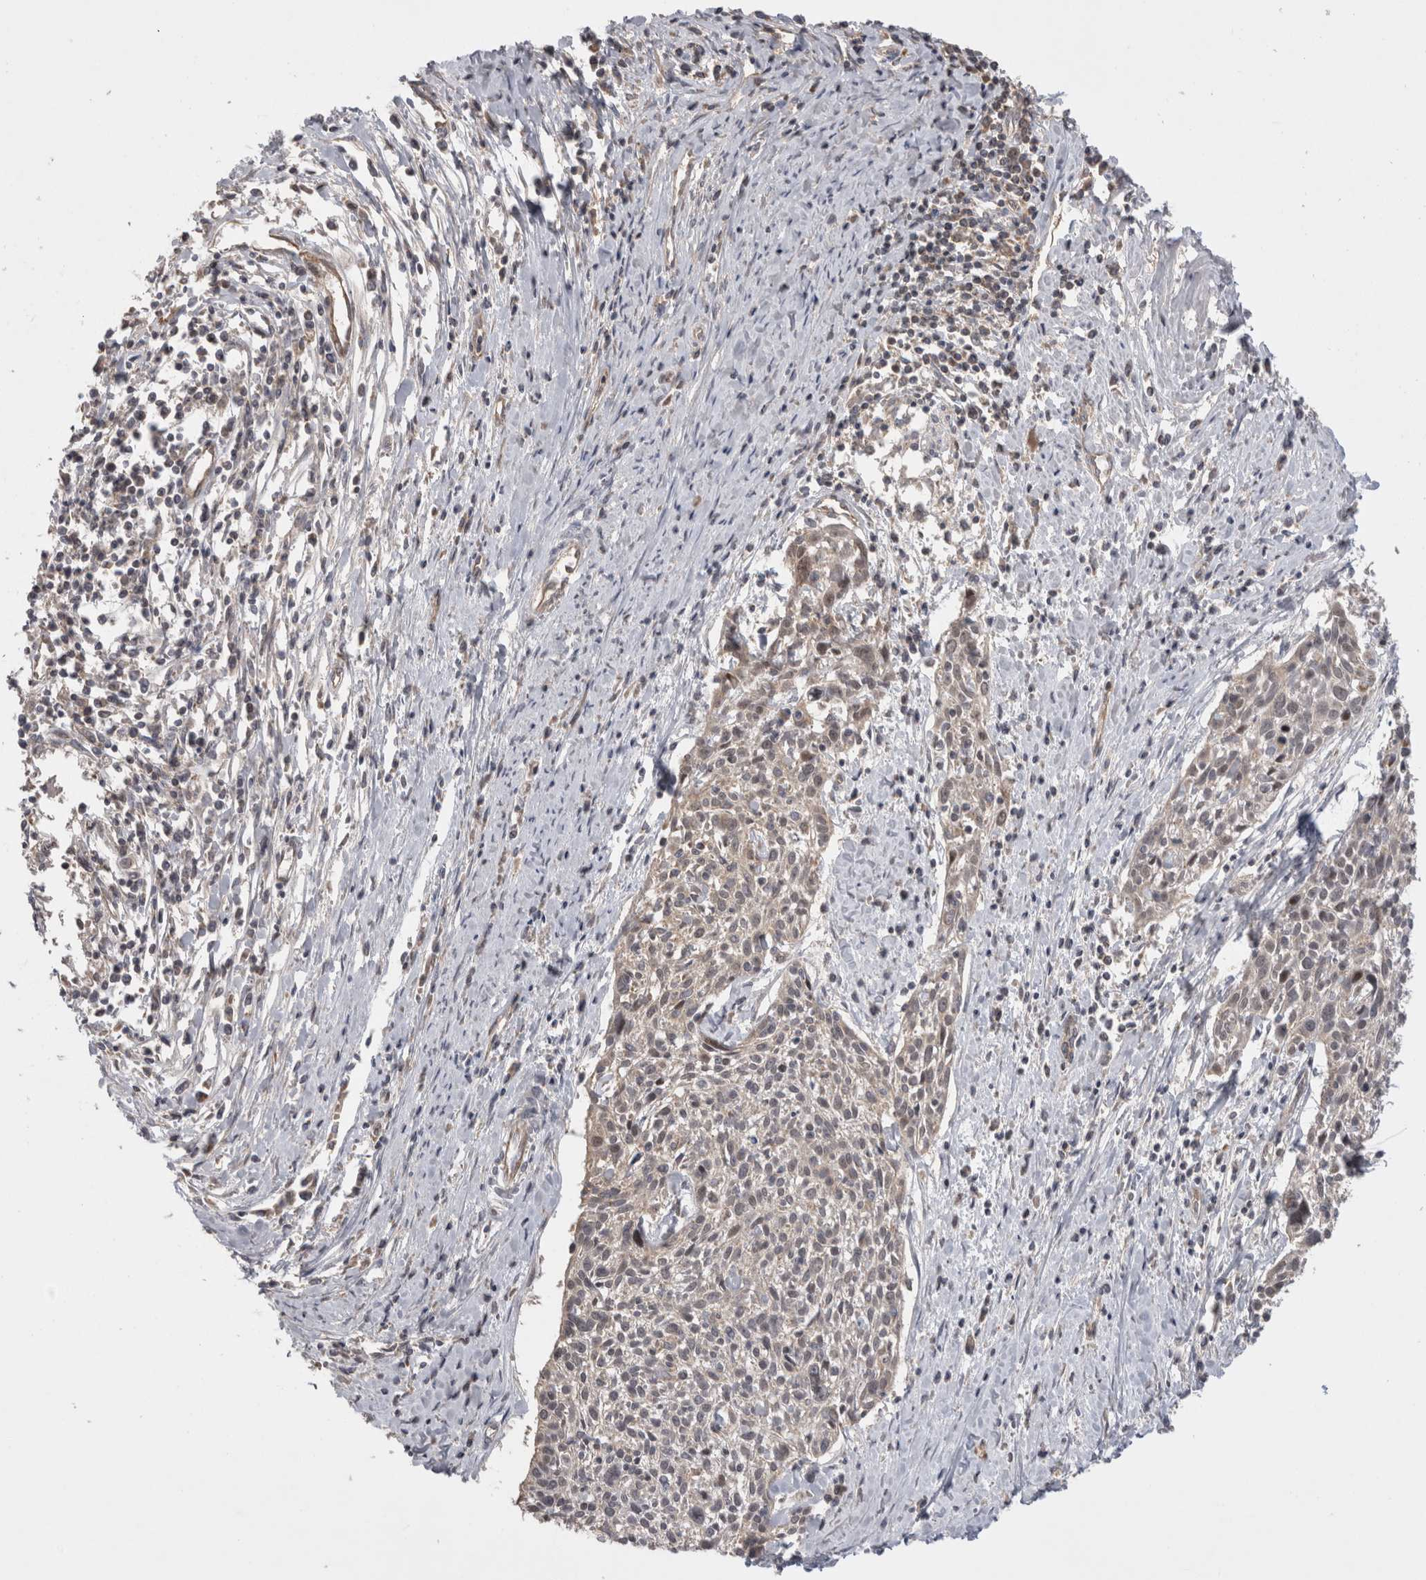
{"staining": {"intensity": "weak", "quantity": "<25%", "location": "cytoplasmic/membranous"}, "tissue": "cervical cancer", "cell_type": "Tumor cells", "image_type": "cancer", "snomed": [{"axis": "morphology", "description": "Squamous cell carcinoma, NOS"}, {"axis": "topography", "description": "Cervix"}], "caption": "Immunohistochemistry (IHC) of human cervical cancer shows no staining in tumor cells.", "gene": "DARS2", "patient": {"sex": "female", "age": 51}}